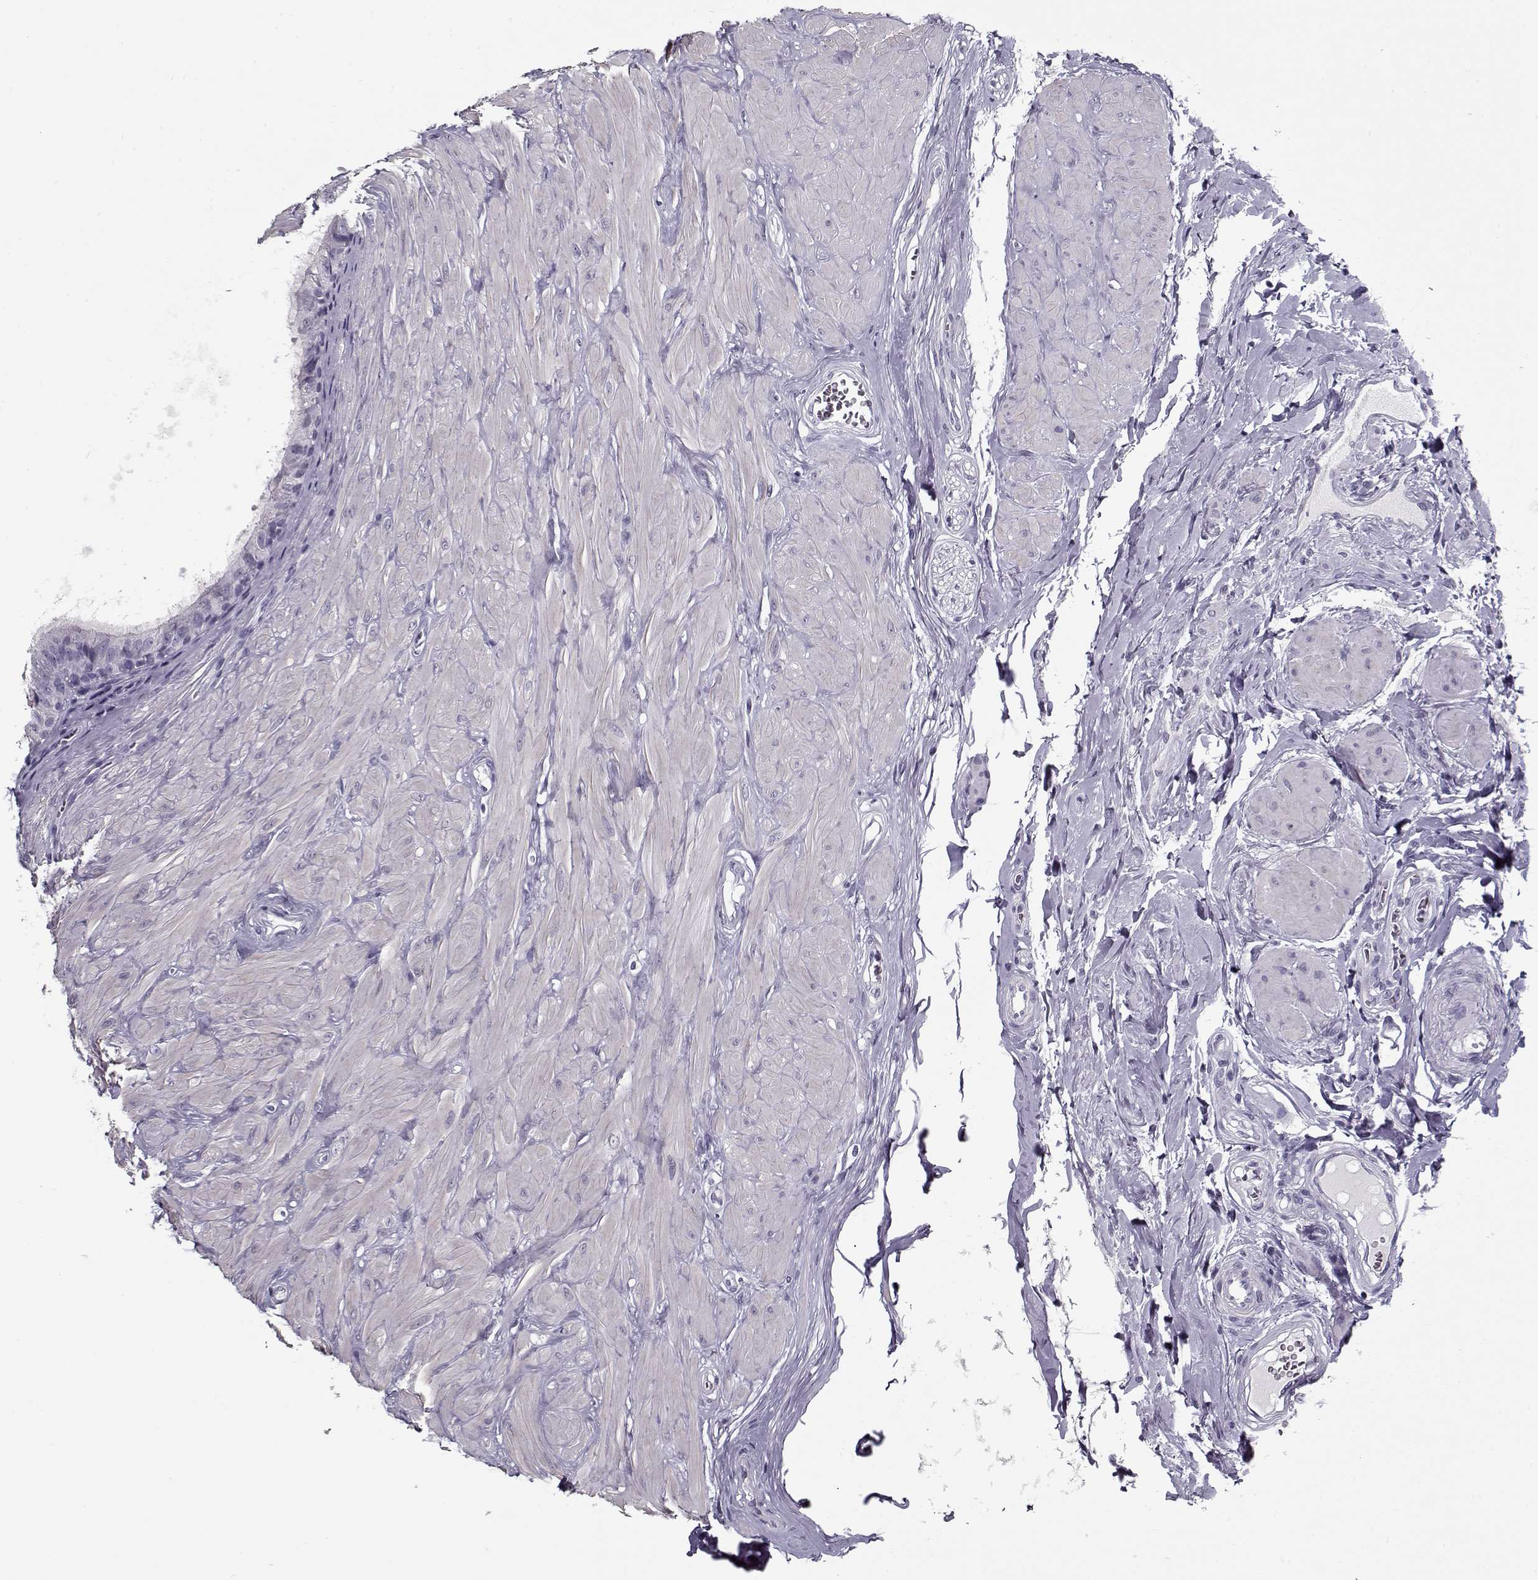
{"staining": {"intensity": "negative", "quantity": "none", "location": "none"}, "tissue": "epididymis", "cell_type": "Glandular cells", "image_type": "normal", "snomed": [{"axis": "morphology", "description": "Normal tissue, NOS"}, {"axis": "topography", "description": "Epididymis"}], "caption": "Immunohistochemical staining of normal human epididymis displays no significant expression in glandular cells. (DAB (3,3'-diaminobenzidine) IHC visualized using brightfield microscopy, high magnification).", "gene": "RNF32", "patient": {"sex": "male", "age": 37}}